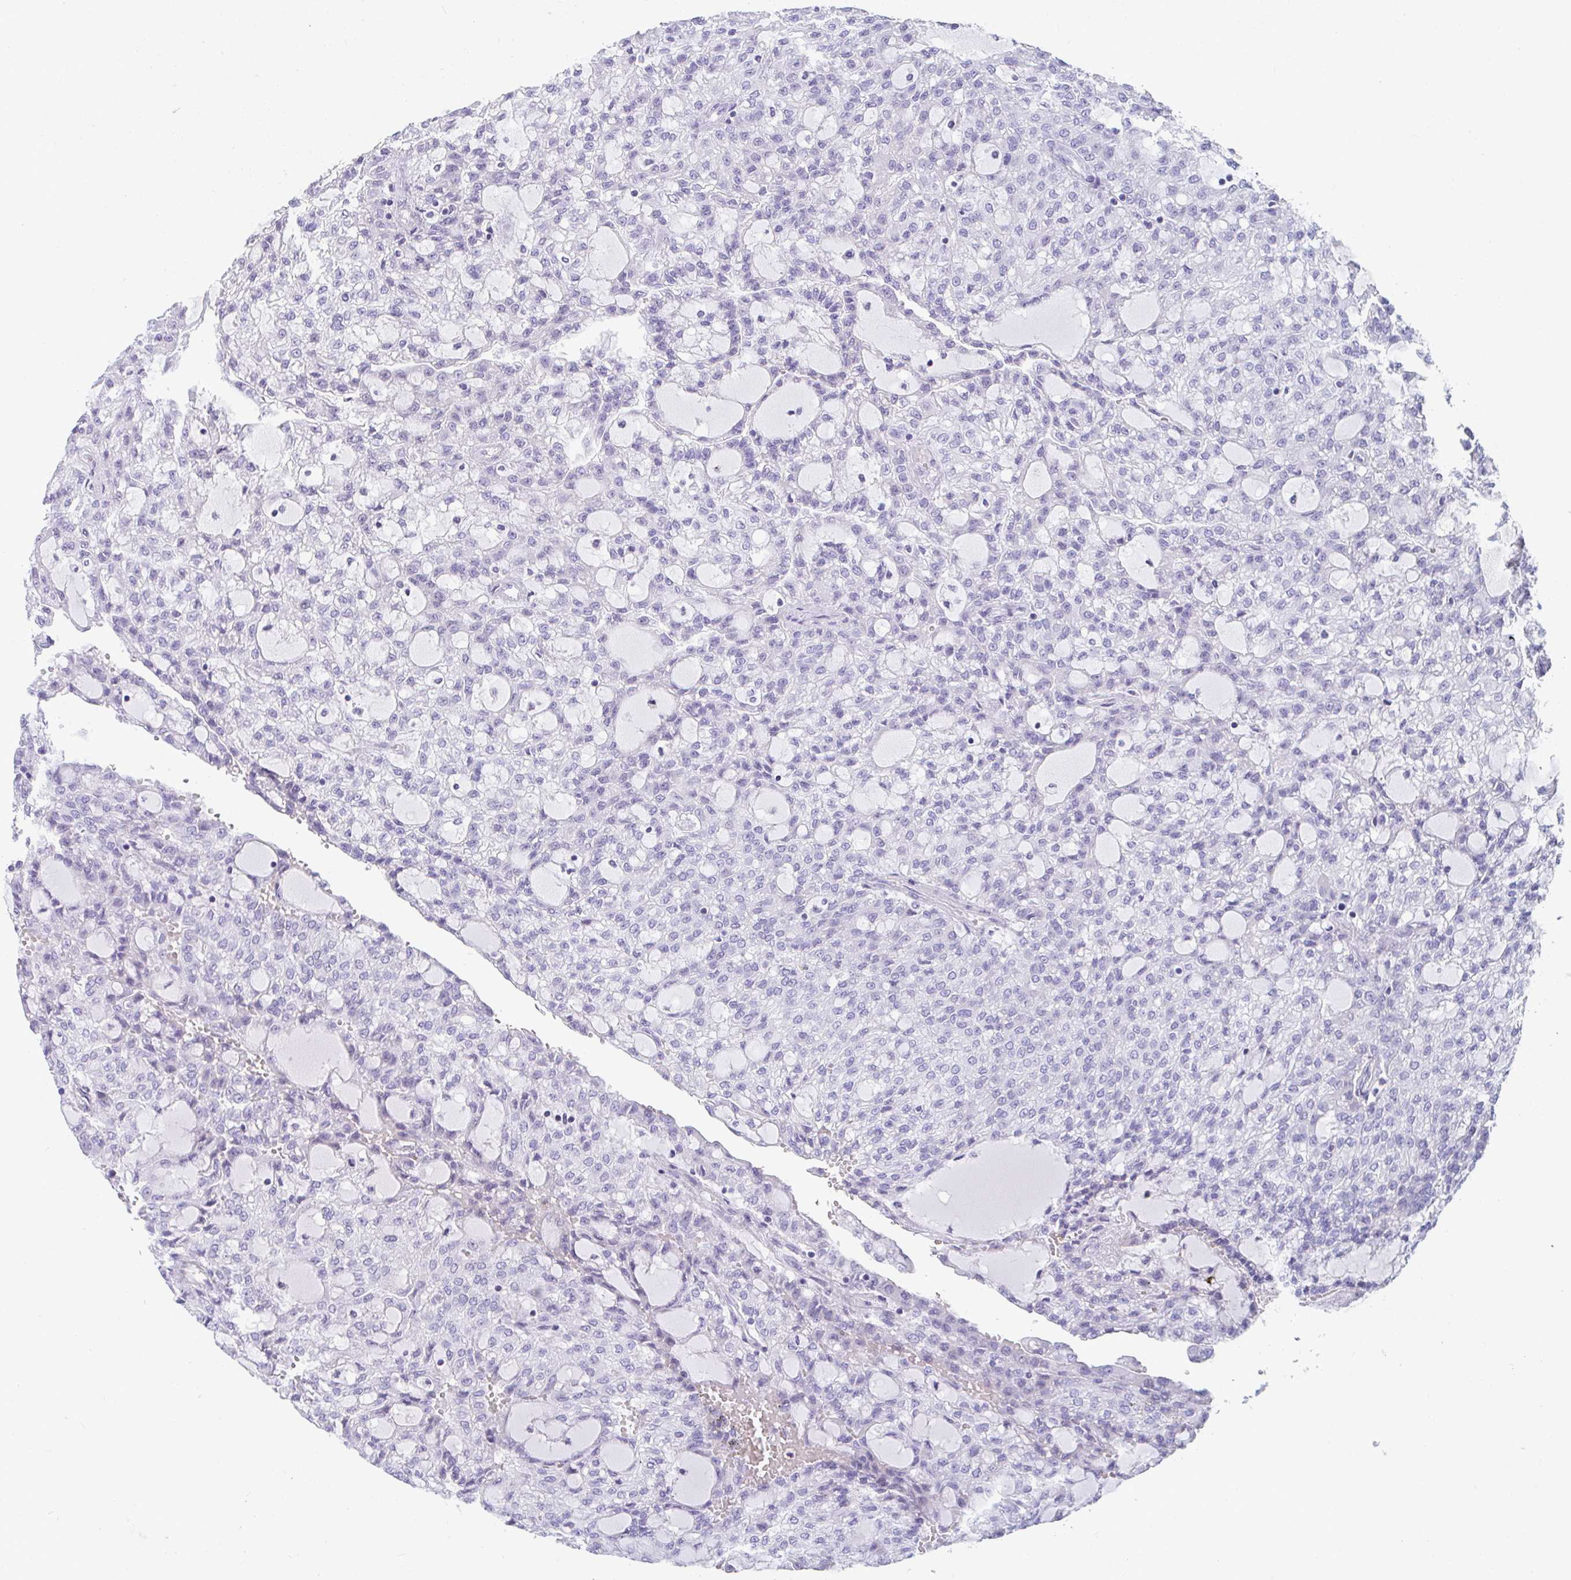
{"staining": {"intensity": "negative", "quantity": "none", "location": "none"}, "tissue": "renal cancer", "cell_type": "Tumor cells", "image_type": "cancer", "snomed": [{"axis": "morphology", "description": "Adenocarcinoma, NOS"}, {"axis": "topography", "description": "Kidney"}], "caption": "High magnification brightfield microscopy of adenocarcinoma (renal) stained with DAB (brown) and counterstained with hematoxylin (blue): tumor cells show no significant expression.", "gene": "TTC30B", "patient": {"sex": "male", "age": 63}}